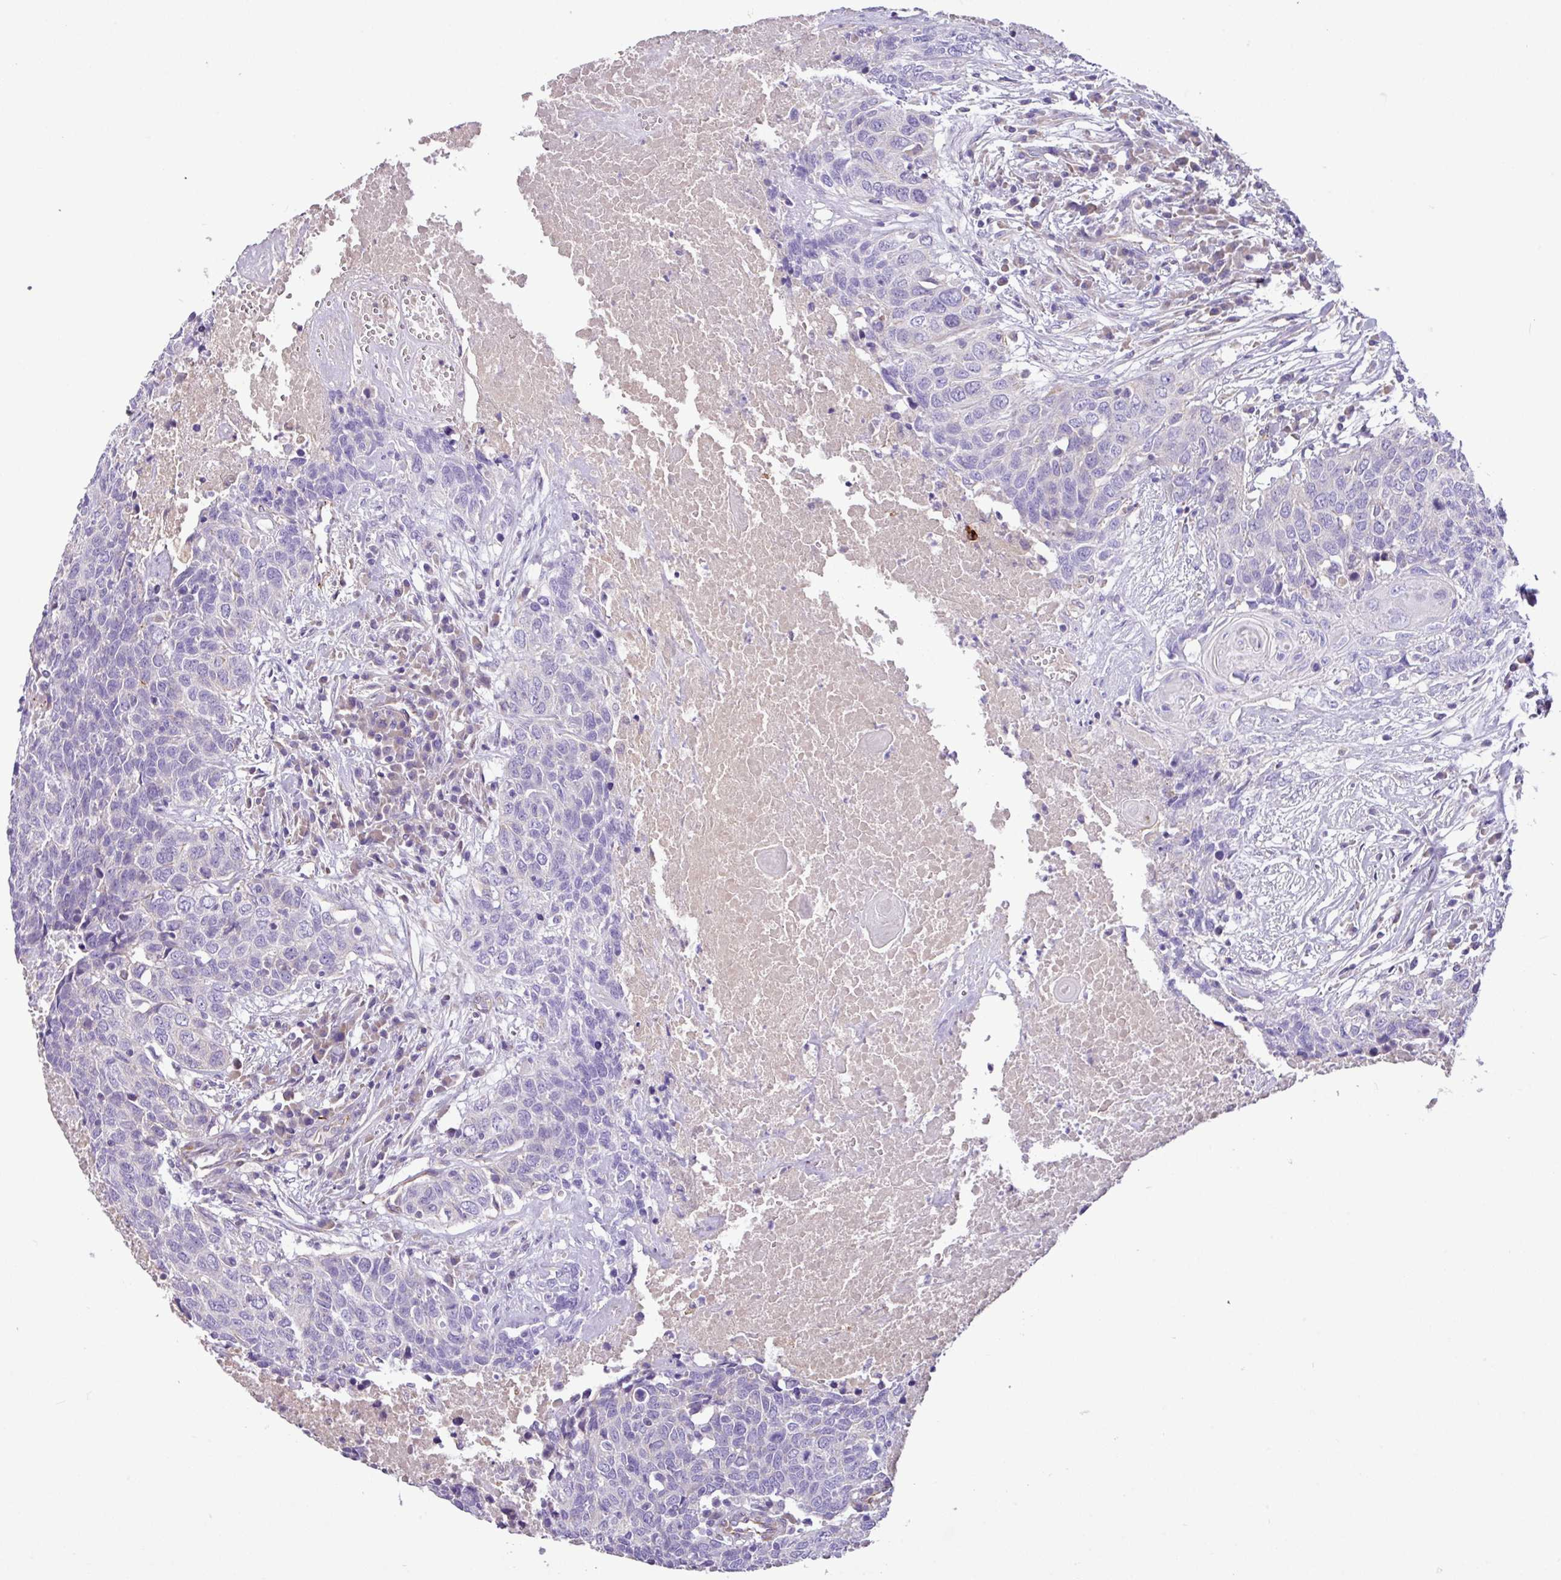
{"staining": {"intensity": "negative", "quantity": "none", "location": "none"}, "tissue": "head and neck cancer", "cell_type": "Tumor cells", "image_type": "cancer", "snomed": [{"axis": "morphology", "description": "Squamous cell carcinoma, NOS"}, {"axis": "topography", "description": "Head-Neck"}], "caption": "This is a photomicrograph of IHC staining of head and neck squamous cell carcinoma, which shows no staining in tumor cells.", "gene": "MRM2", "patient": {"sex": "male", "age": 66}}